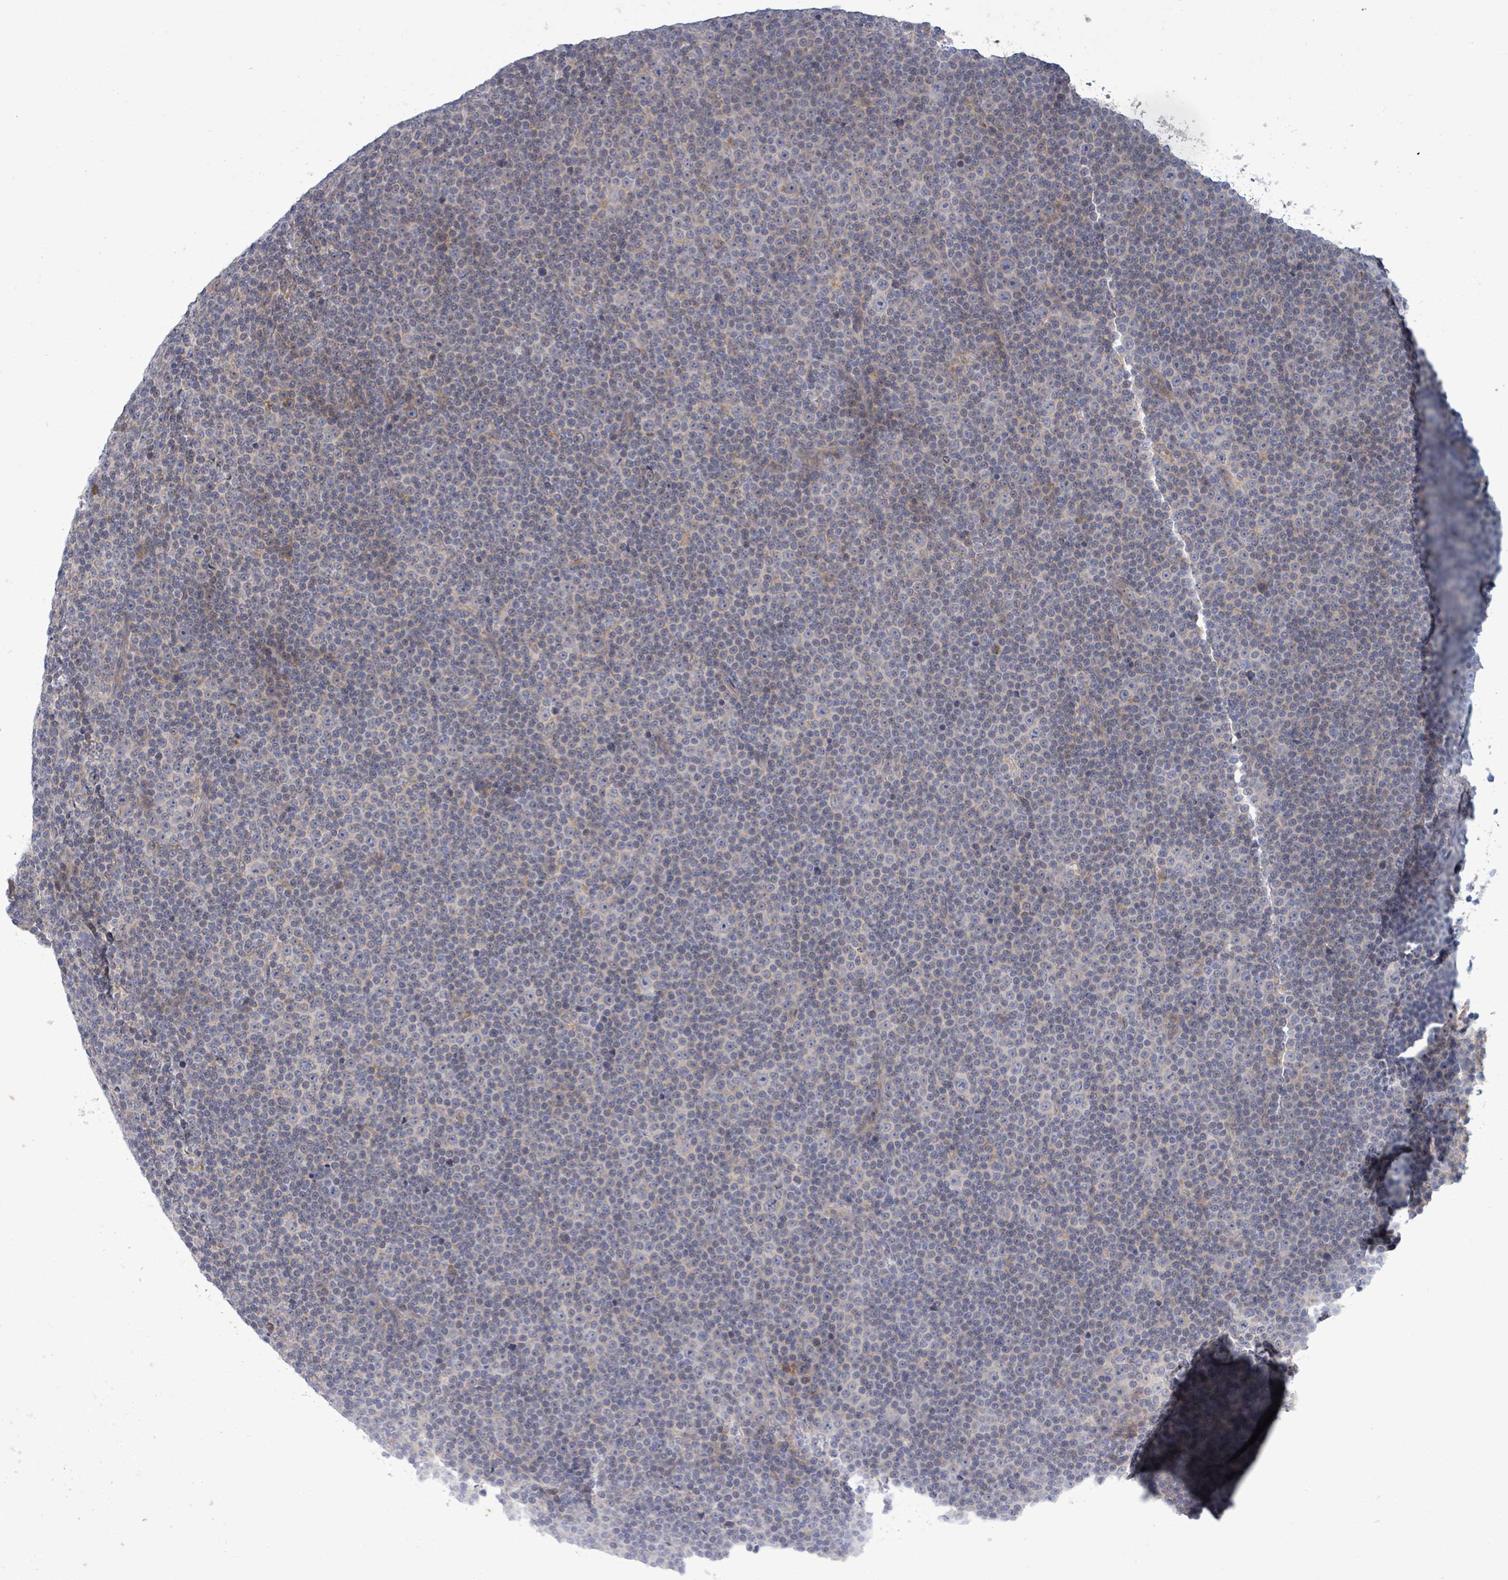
{"staining": {"intensity": "negative", "quantity": "none", "location": "none"}, "tissue": "lymphoma", "cell_type": "Tumor cells", "image_type": "cancer", "snomed": [{"axis": "morphology", "description": "Malignant lymphoma, non-Hodgkin's type, Low grade"}, {"axis": "topography", "description": "Lymph node"}], "caption": "Tumor cells are negative for protein expression in human lymphoma.", "gene": "ATP13A1", "patient": {"sex": "female", "age": 67}}